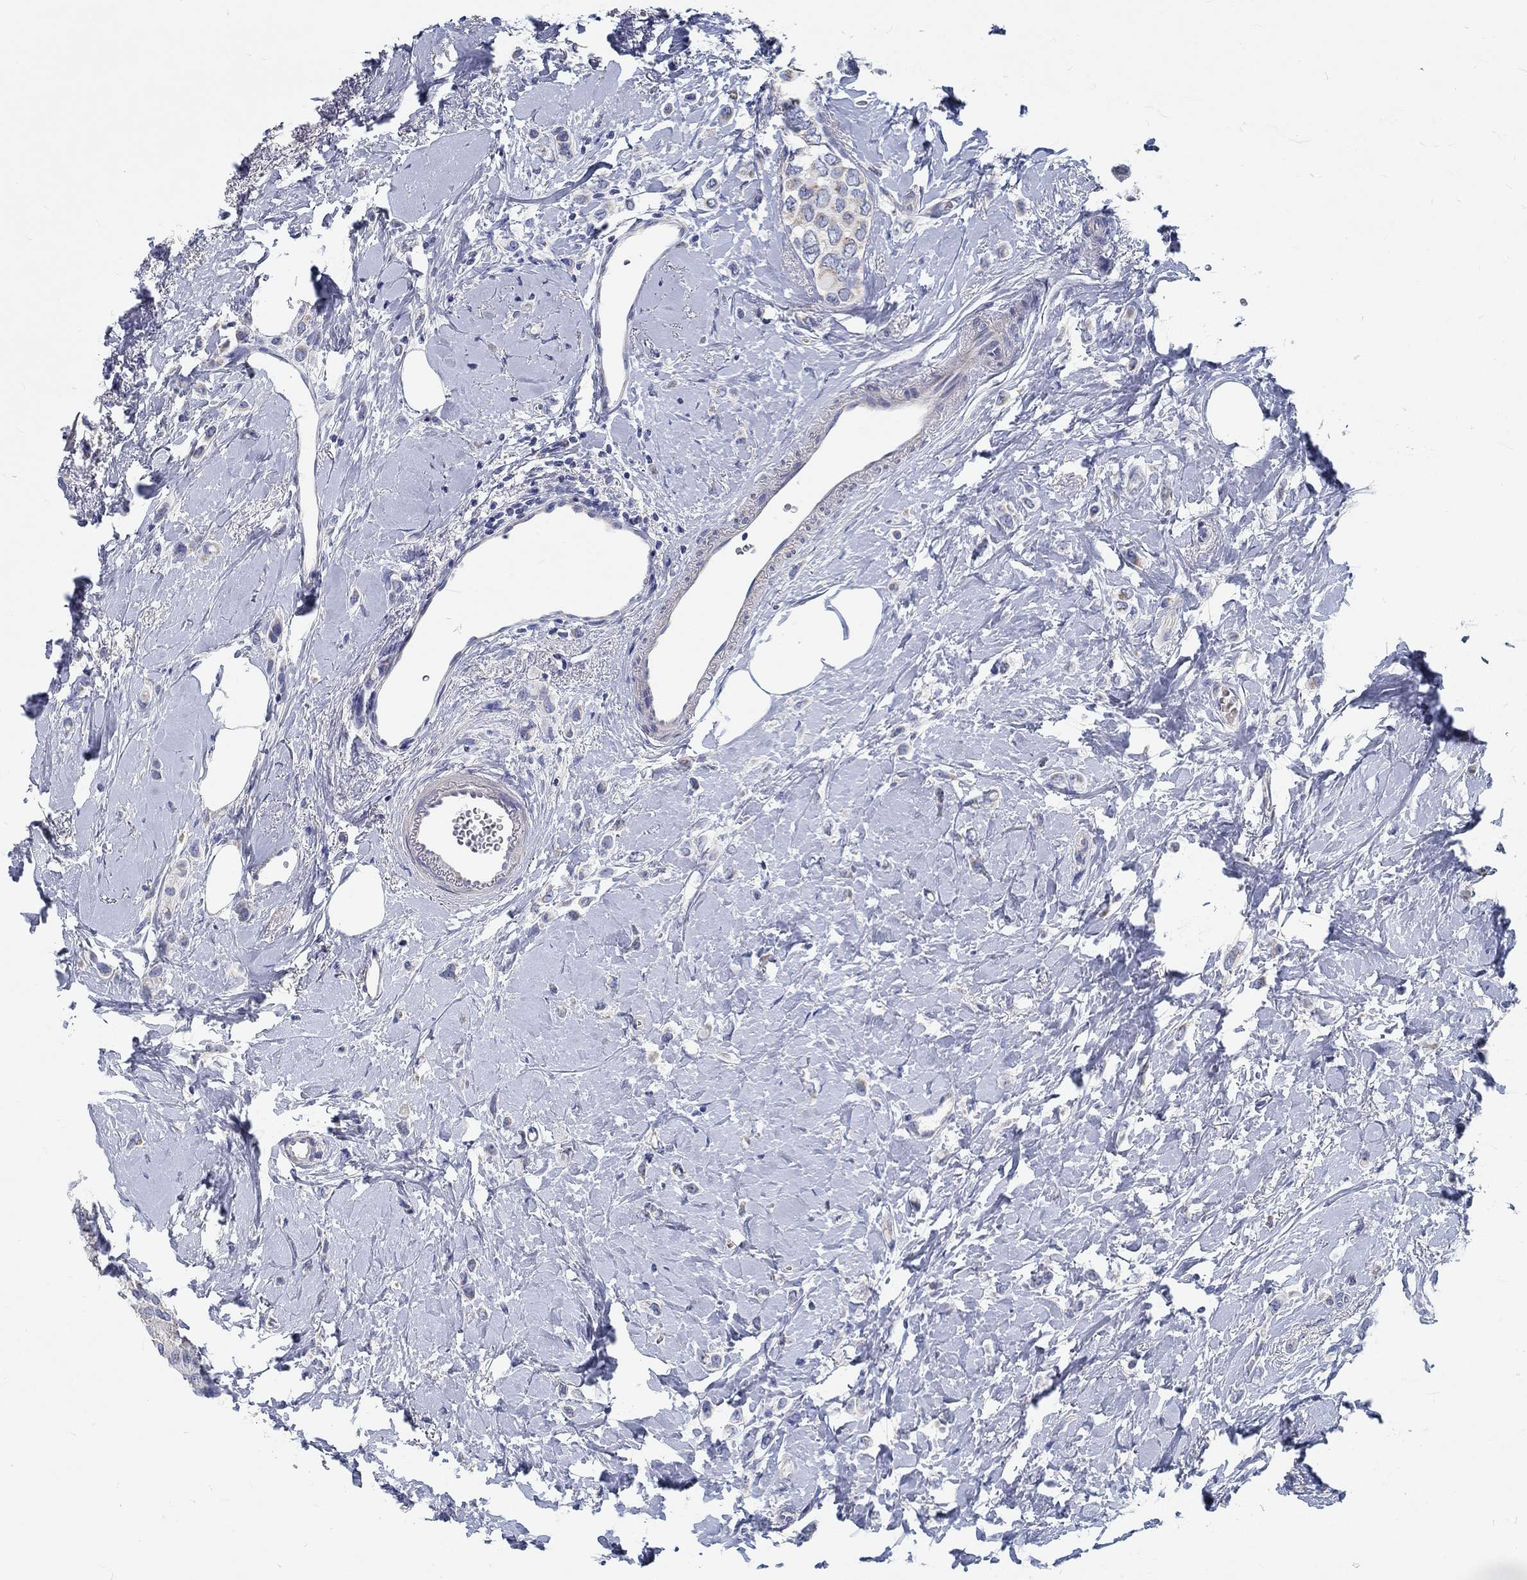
{"staining": {"intensity": "negative", "quantity": "none", "location": "none"}, "tissue": "breast cancer", "cell_type": "Tumor cells", "image_type": "cancer", "snomed": [{"axis": "morphology", "description": "Lobular carcinoma"}, {"axis": "topography", "description": "Breast"}], "caption": "IHC of human lobular carcinoma (breast) reveals no positivity in tumor cells.", "gene": "MYBPC1", "patient": {"sex": "female", "age": 66}}